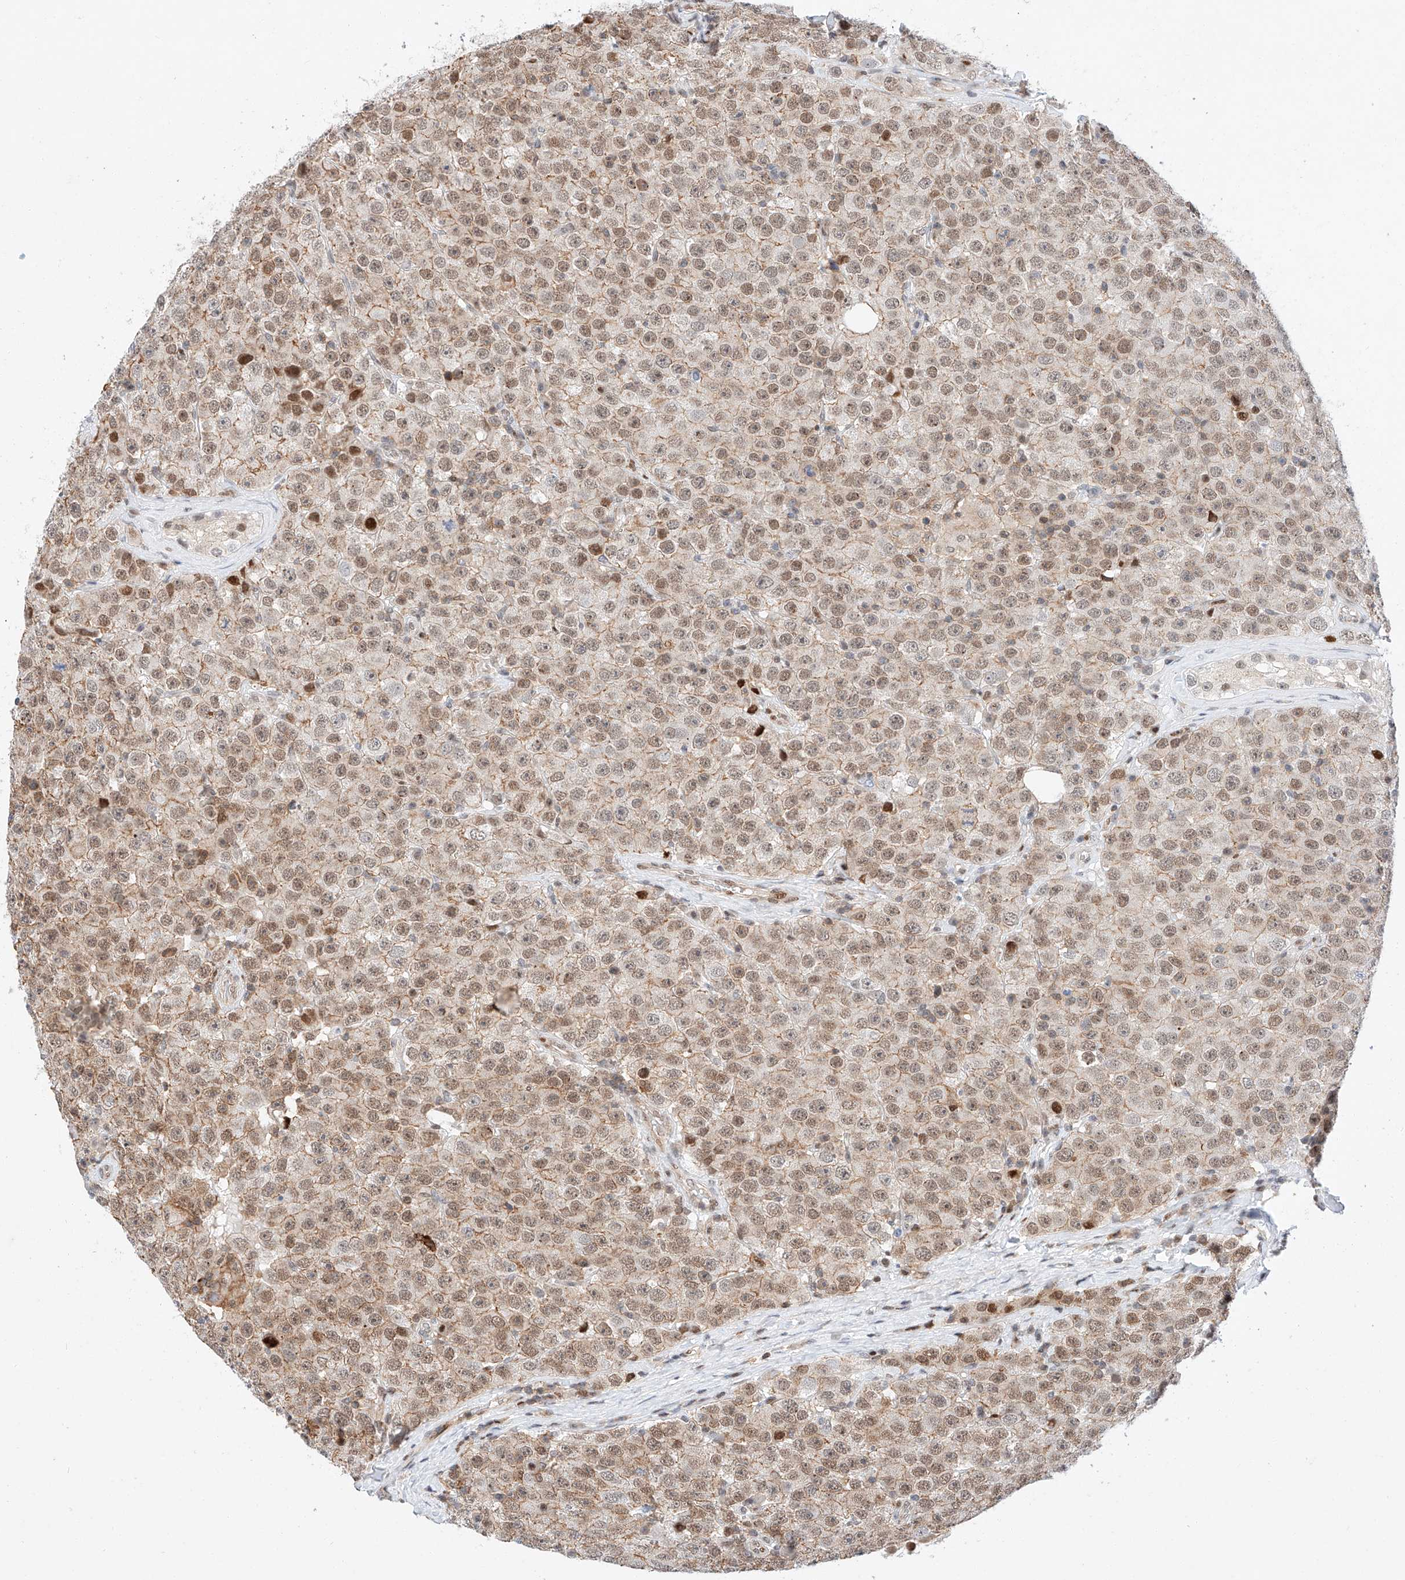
{"staining": {"intensity": "moderate", "quantity": "25%-75%", "location": "nuclear"}, "tissue": "testis cancer", "cell_type": "Tumor cells", "image_type": "cancer", "snomed": [{"axis": "morphology", "description": "Seminoma, NOS"}, {"axis": "topography", "description": "Testis"}], "caption": "Testis cancer (seminoma) stained with immunohistochemistry exhibits moderate nuclear positivity in about 25%-75% of tumor cells. (Brightfield microscopy of DAB IHC at high magnification).", "gene": "HDAC9", "patient": {"sex": "male", "age": 28}}